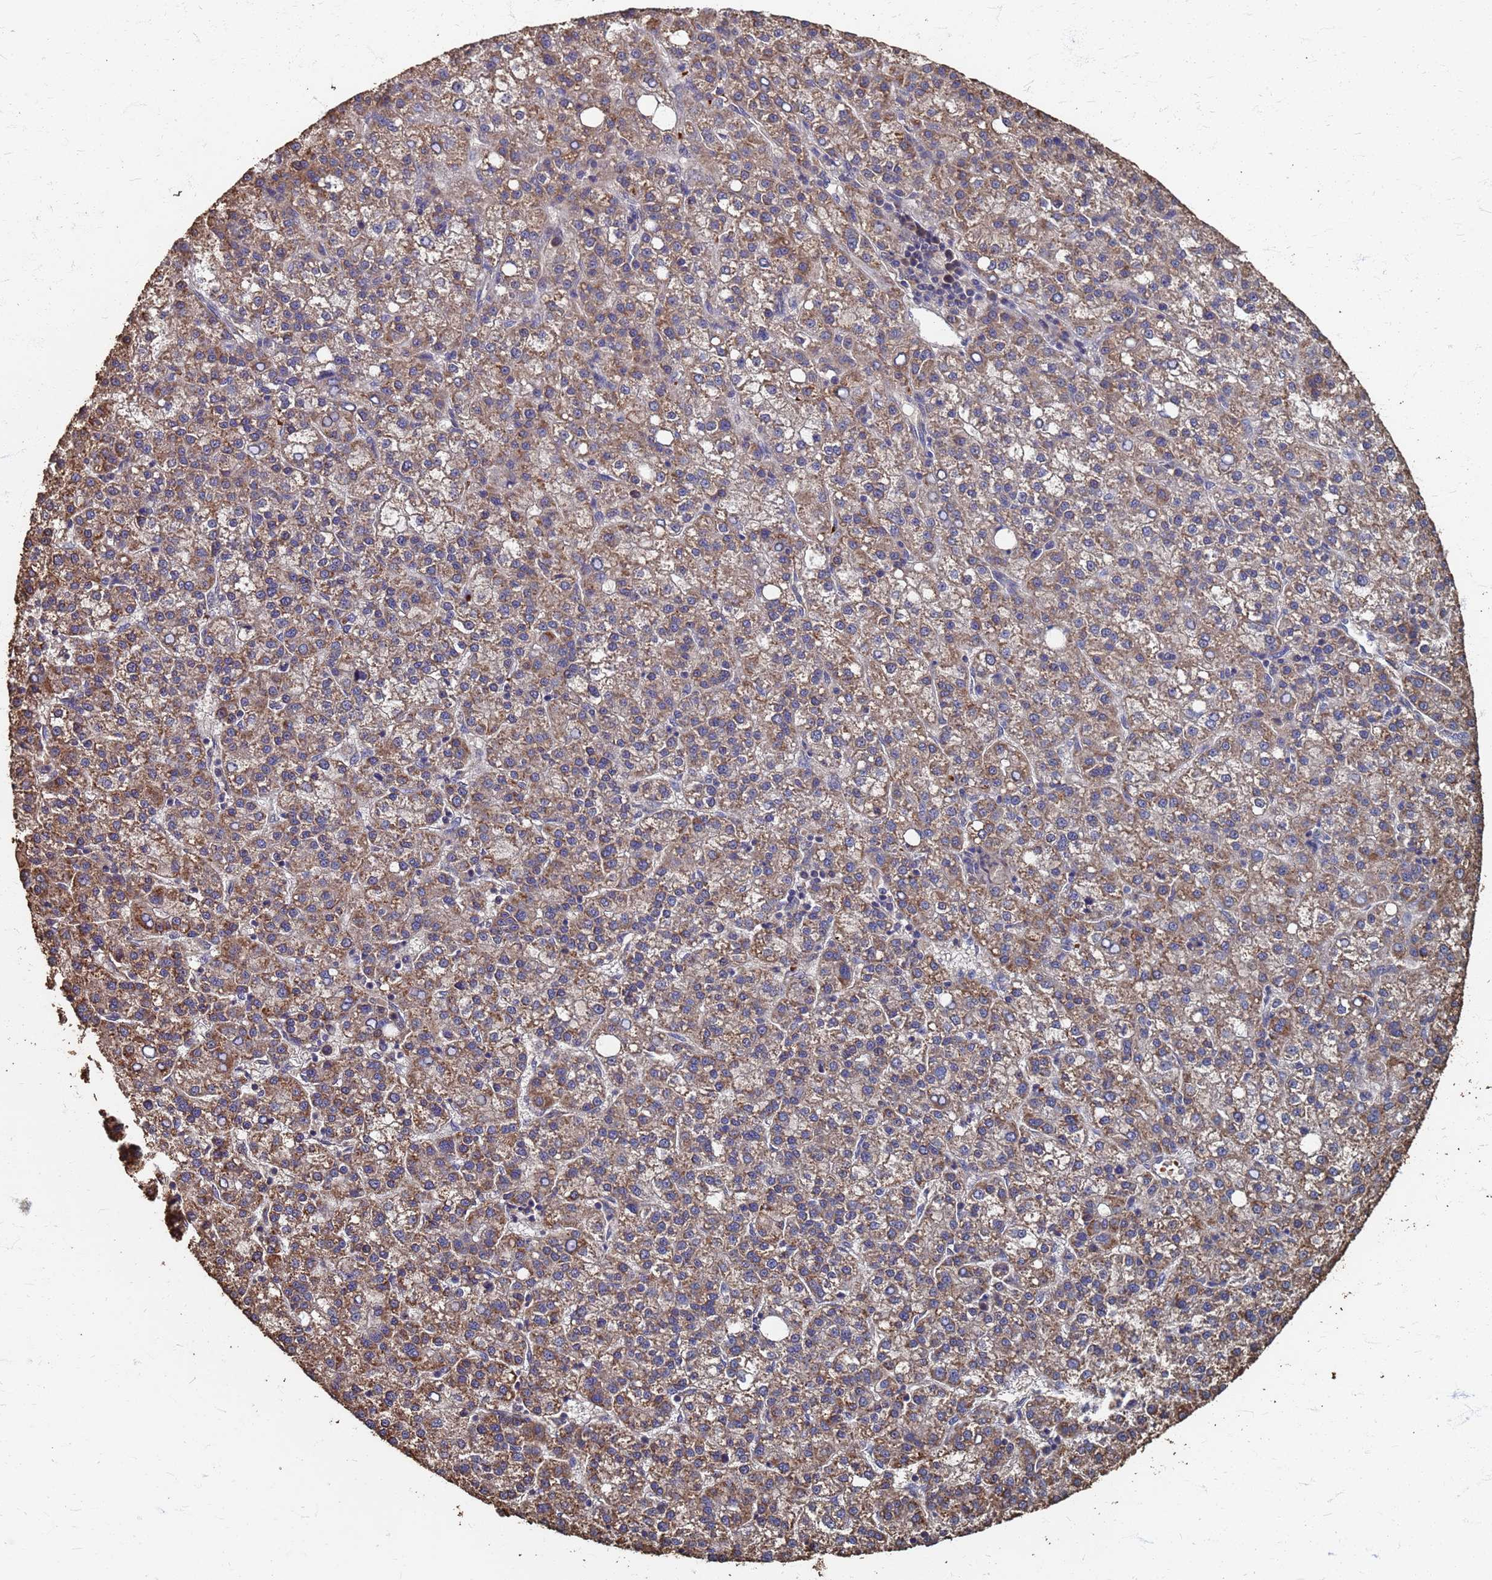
{"staining": {"intensity": "moderate", "quantity": ">75%", "location": "cytoplasmic/membranous"}, "tissue": "liver cancer", "cell_type": "Tumor cells", "image_type": "cancer", "snomed": [{"axis": "morphology", "description": "Carcinoma, Hepatocellular, NOS"}, {"axis": "topography", "description": "Liver"}], "caption": "Tumor cells show medium levels of moderate cytoplasmic/membranous positivity in about >75% of cells in human liver cancer (hepatocellular carcinoma).", "gene": "DPH5", "patient": {"sex": "female", "age": 58}}